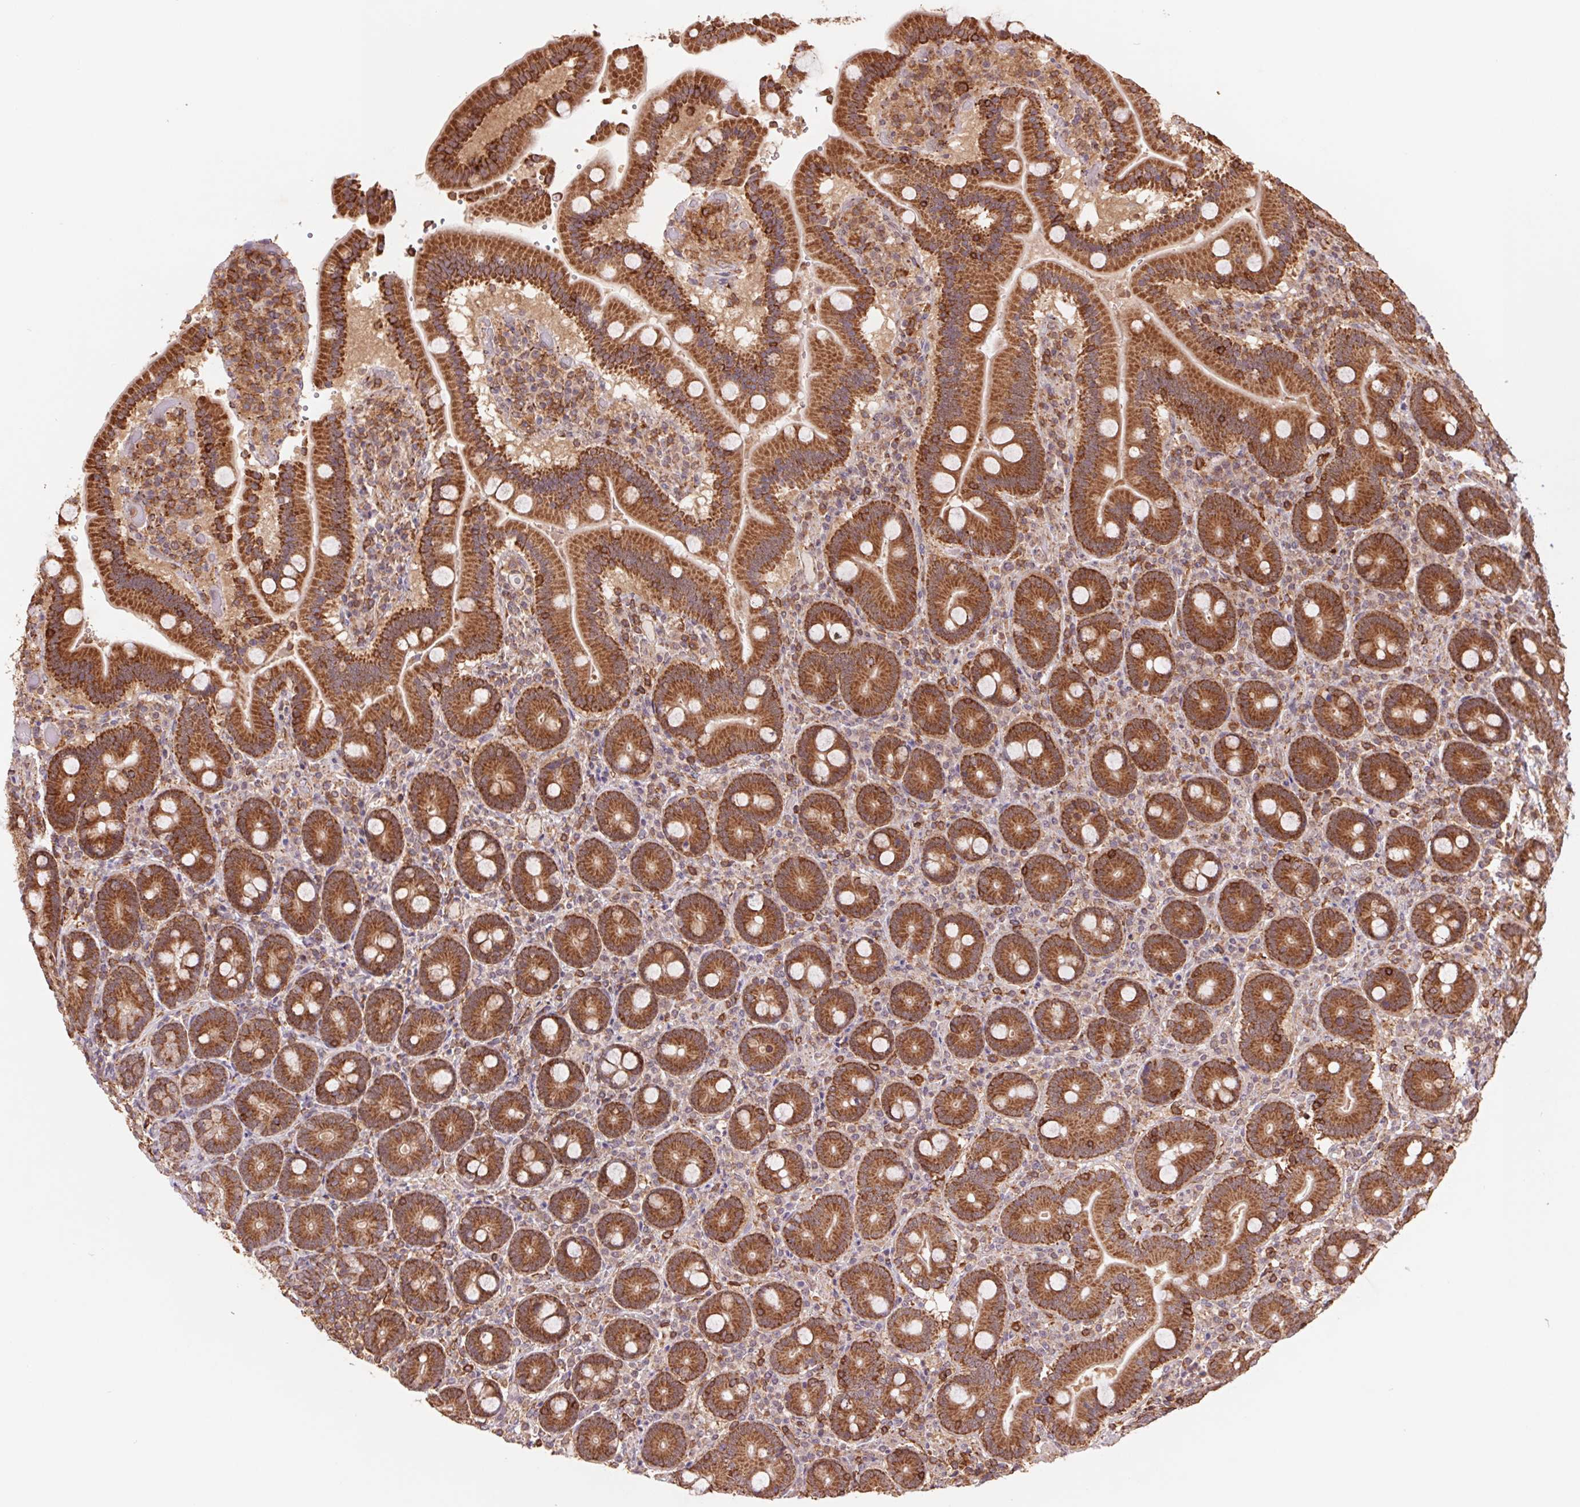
{"staining": {"intensity": "strong", "quantity": ">75%", "location": "cytoplasmic/membranous"}, "tissue": "duodenum", "cell_type": "Glandular cells", "image_type": "normal", "snomed": [{"axis": "morphology", "description": "Normal tissue, NOS"}, {"axis": "topography", "description": "Duodenum"}], "caption": "Protein positivity by immunohistochemistry (IHC) demonstrates strong cytoplasmic/membranous positivity in approximately >75% of glandular cells in unremarkable duodenum.", "gene": "URM1", "patient": {"sex": "female", "age": 62}}